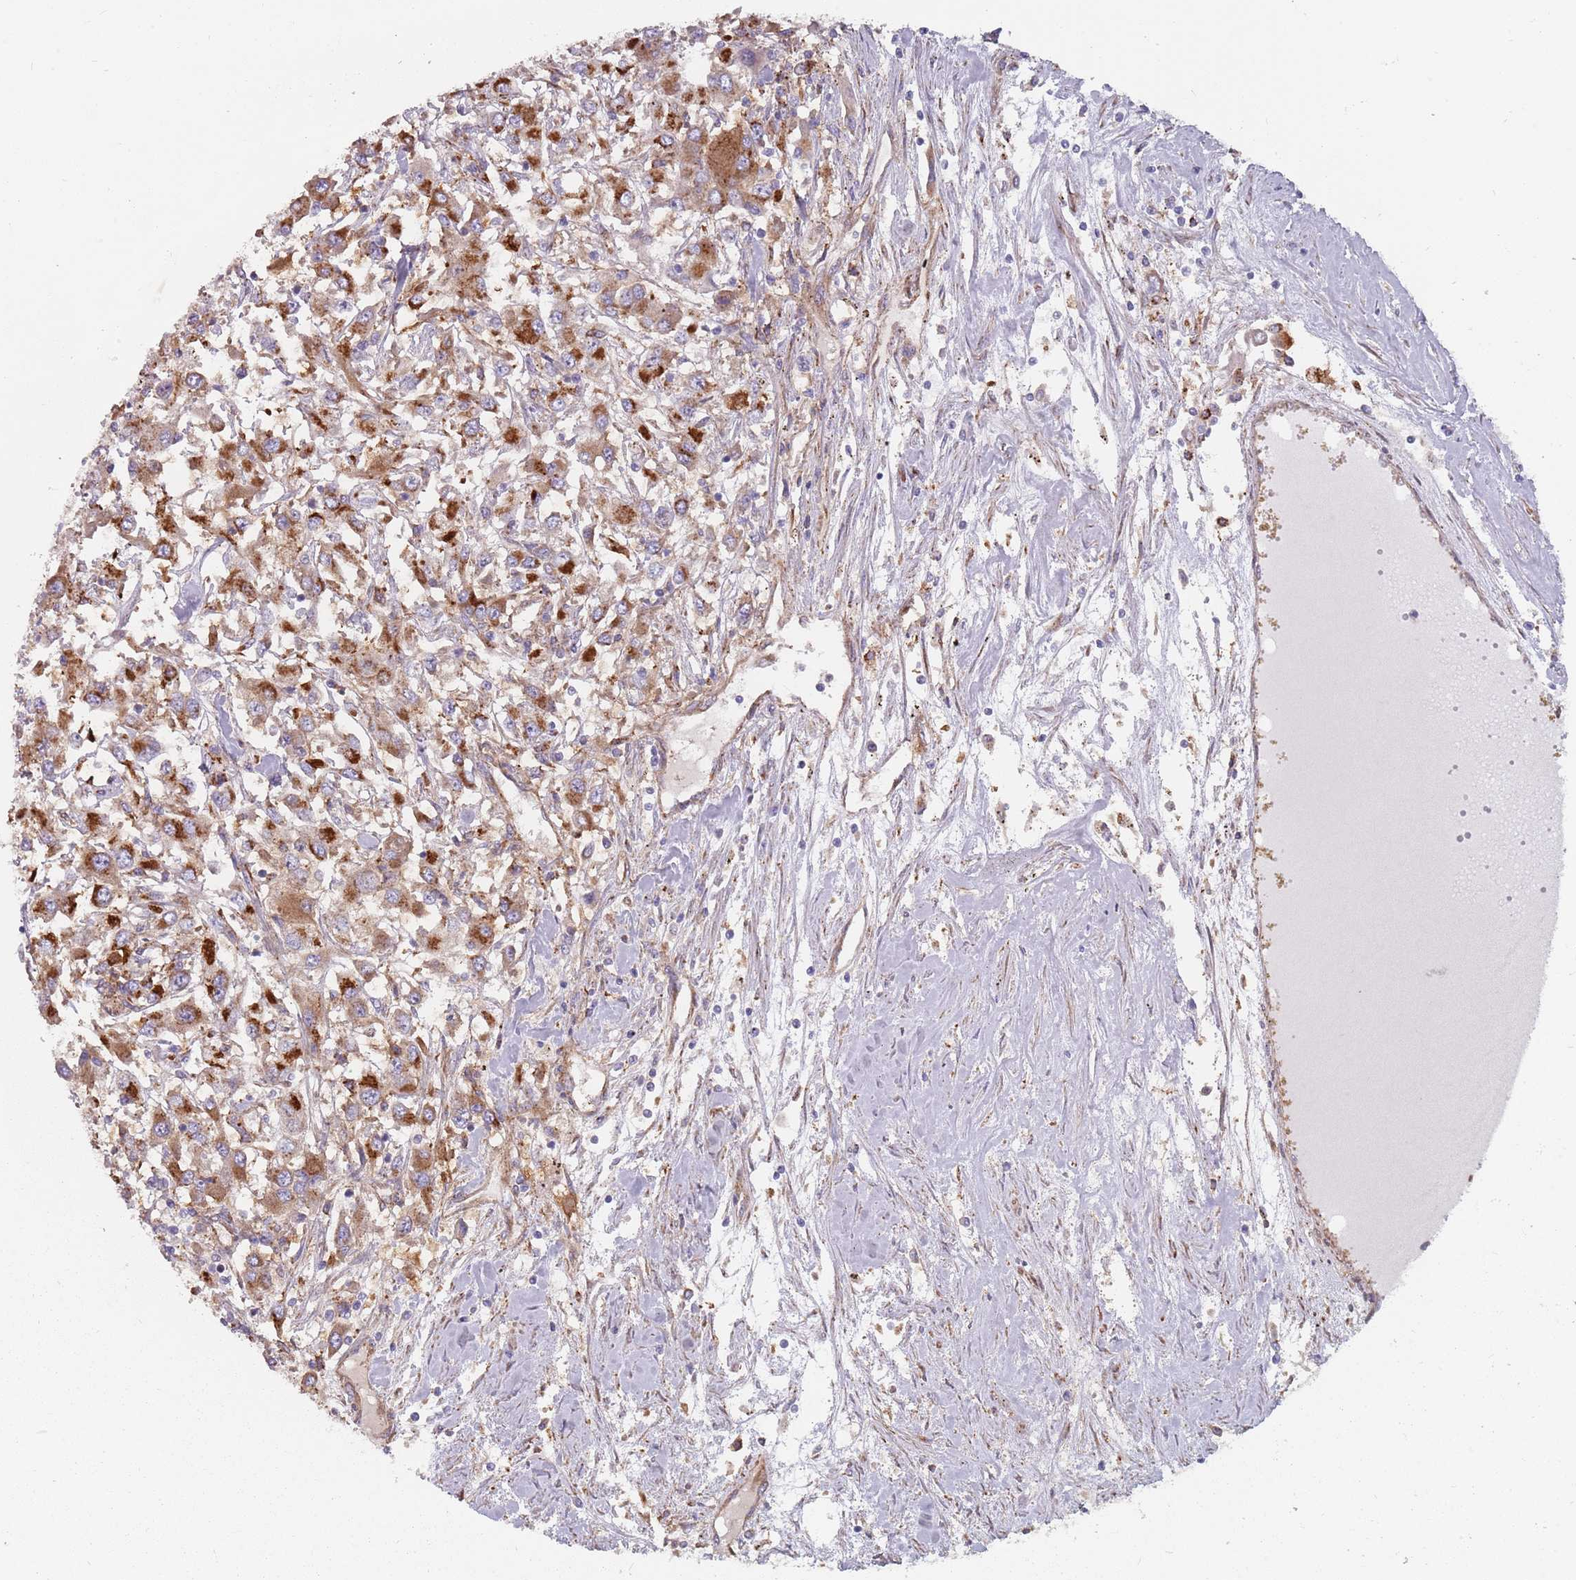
{"staining": {"intensity": "strong", "quantity": "25%-75%", "location": "cytoplasmic/membranous"}, "tissue": "renal cancer", "cell_type": "Tumor cells", "image_type": "cancer", "snomed": [{"axis": "morphology", "description": "Adenocarcinoma, NOS"}, {"axis": "topography", "description": "Kidney"}], "caption": "The histopathology image demonstrates a brown stain indicating the presence of a protein in the cytoplasmic/membranous of tumor cells in renal adenocarcinoma.", "gene": "SPDL1", "patient": {"sex": "female", "age": 67}}